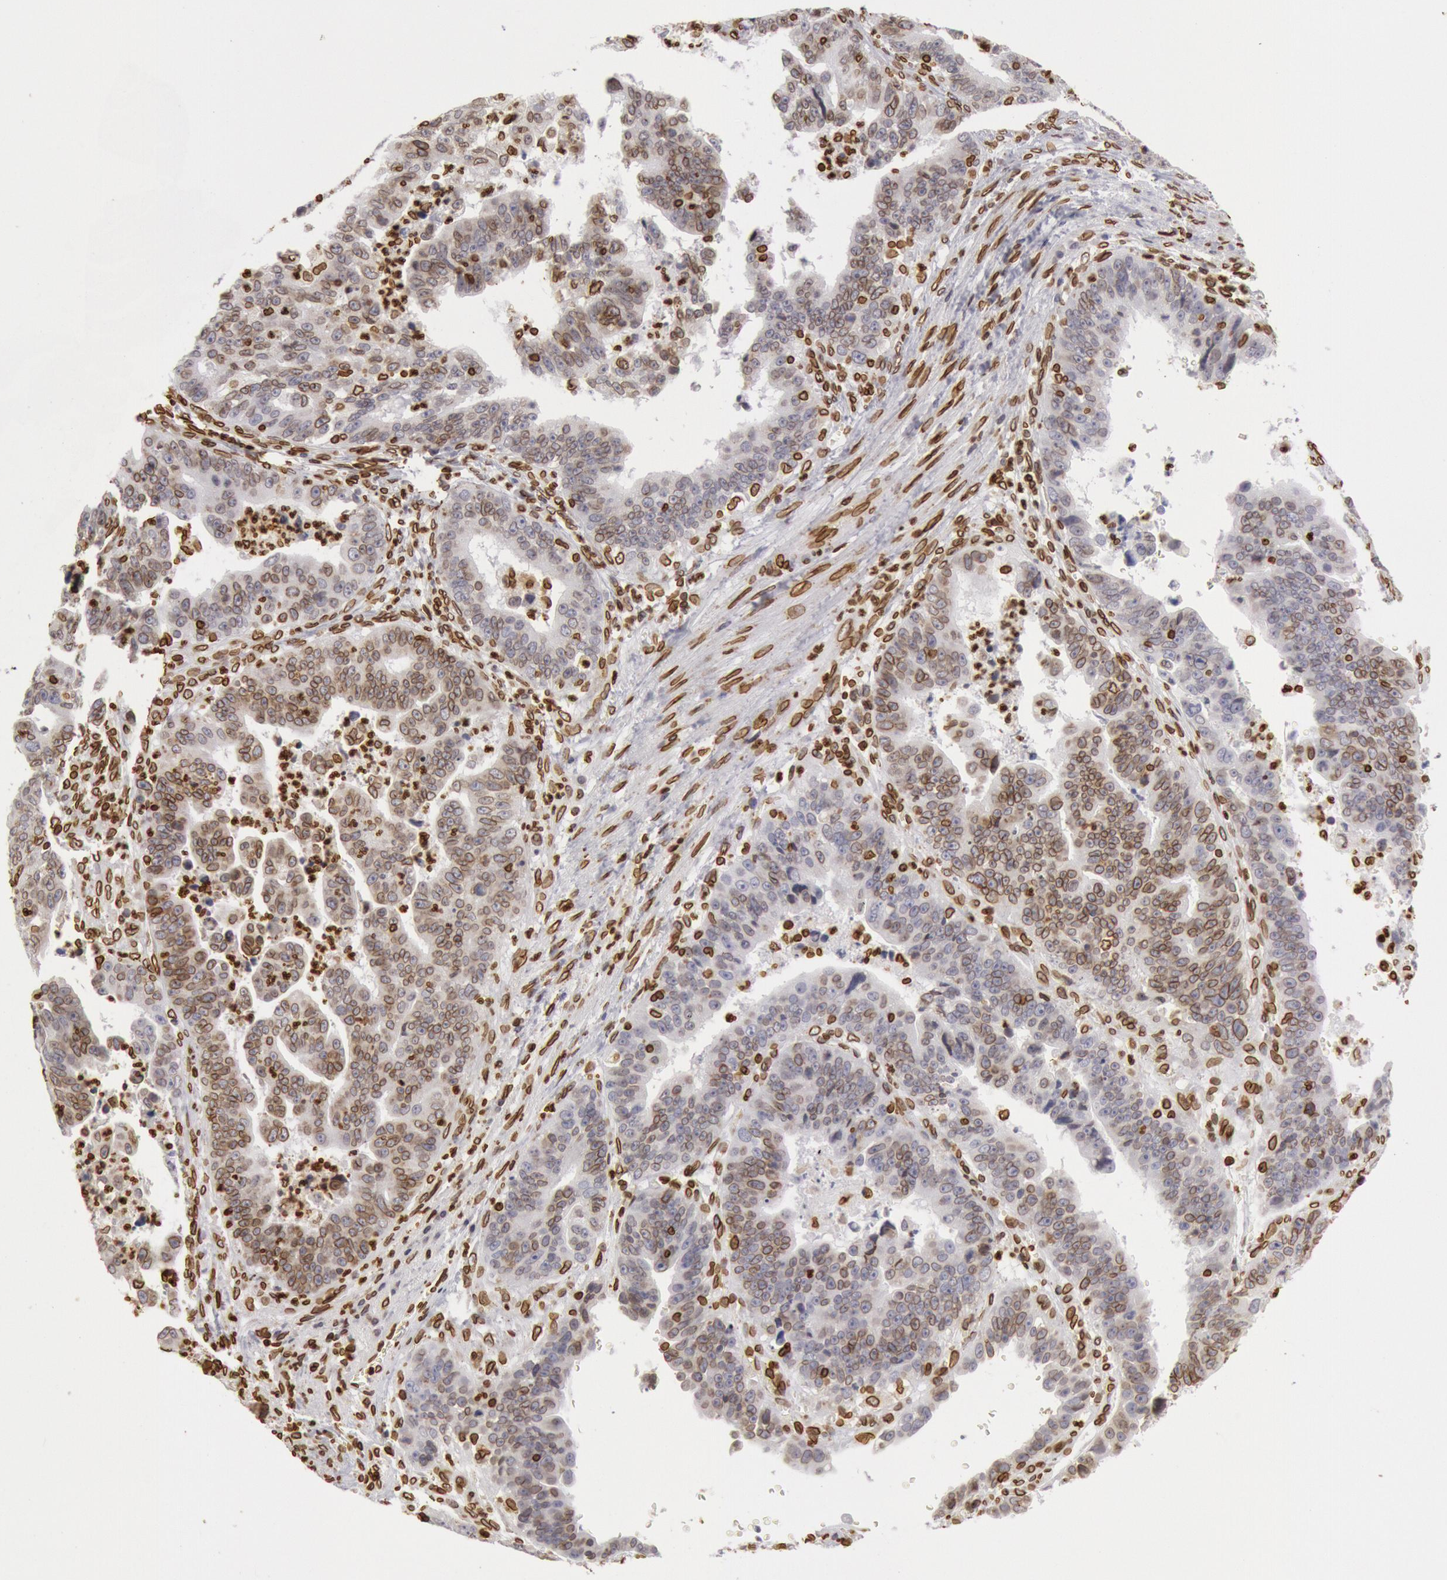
{"staining": {"intensity": "weak", "quantity": "25%-75%", "location": "cytoplasmic/membranous,nuclear"}, "tissue": "stomach cancer", "cell_type": "Tumor cells", "image_type": "cancer", "snomed": [{"axis": "morphology", "description": "Adenocarcinoma, NOS"}, {"axis": "topography", "description": "Stomach, upper"}], "caption": "Protein expression analysis of human stomach cancer (adenocarcinoma) reveals weak cytoplasmic/membranous and nuclear positivity in approximately 25%-75% of tumor cells.", "gene": "SUN2", "patient": {"sex": "female", "age": 50}}